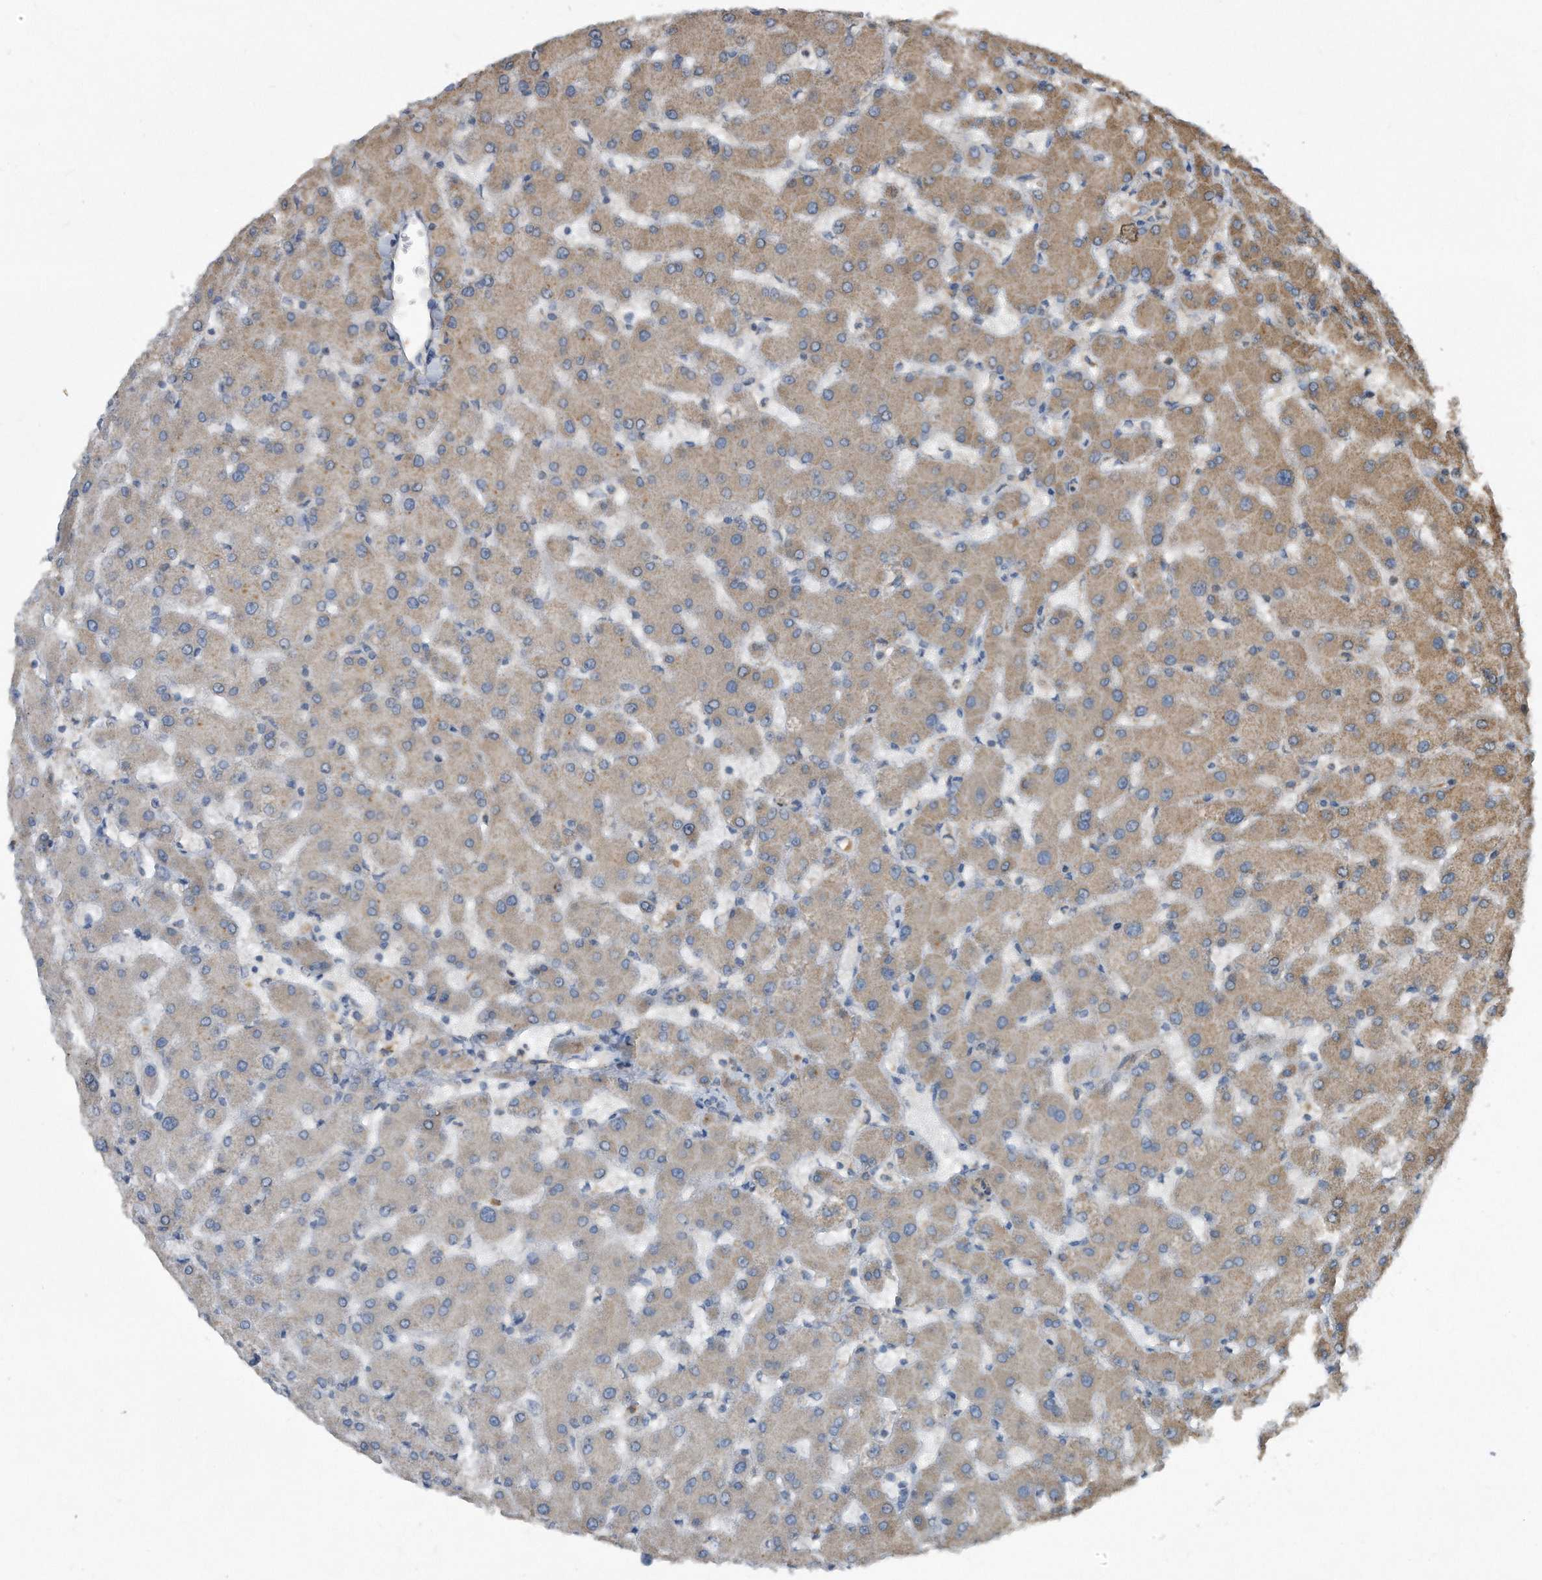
{"staining": {"intensity": "negative", "quantity": "none", "location": "none"}, "tissue": "liver", "cell_type": "Cholangiocytes", "image_type": "normal", "snomed": [{"axis": "morphology", "description": "Normal tissue, NOS"}, {"axis": "topography", "description": "Liver"}], "caption": "The image exhibits no staining of cholangiocytes in normal liver. (DAB (3,3'-diaminobenzidine) immunohistochemistry (IHC) with hematoxylin counter stain).", "gene": "SDHA", "patient": {"sex": "female", "age": 63}}